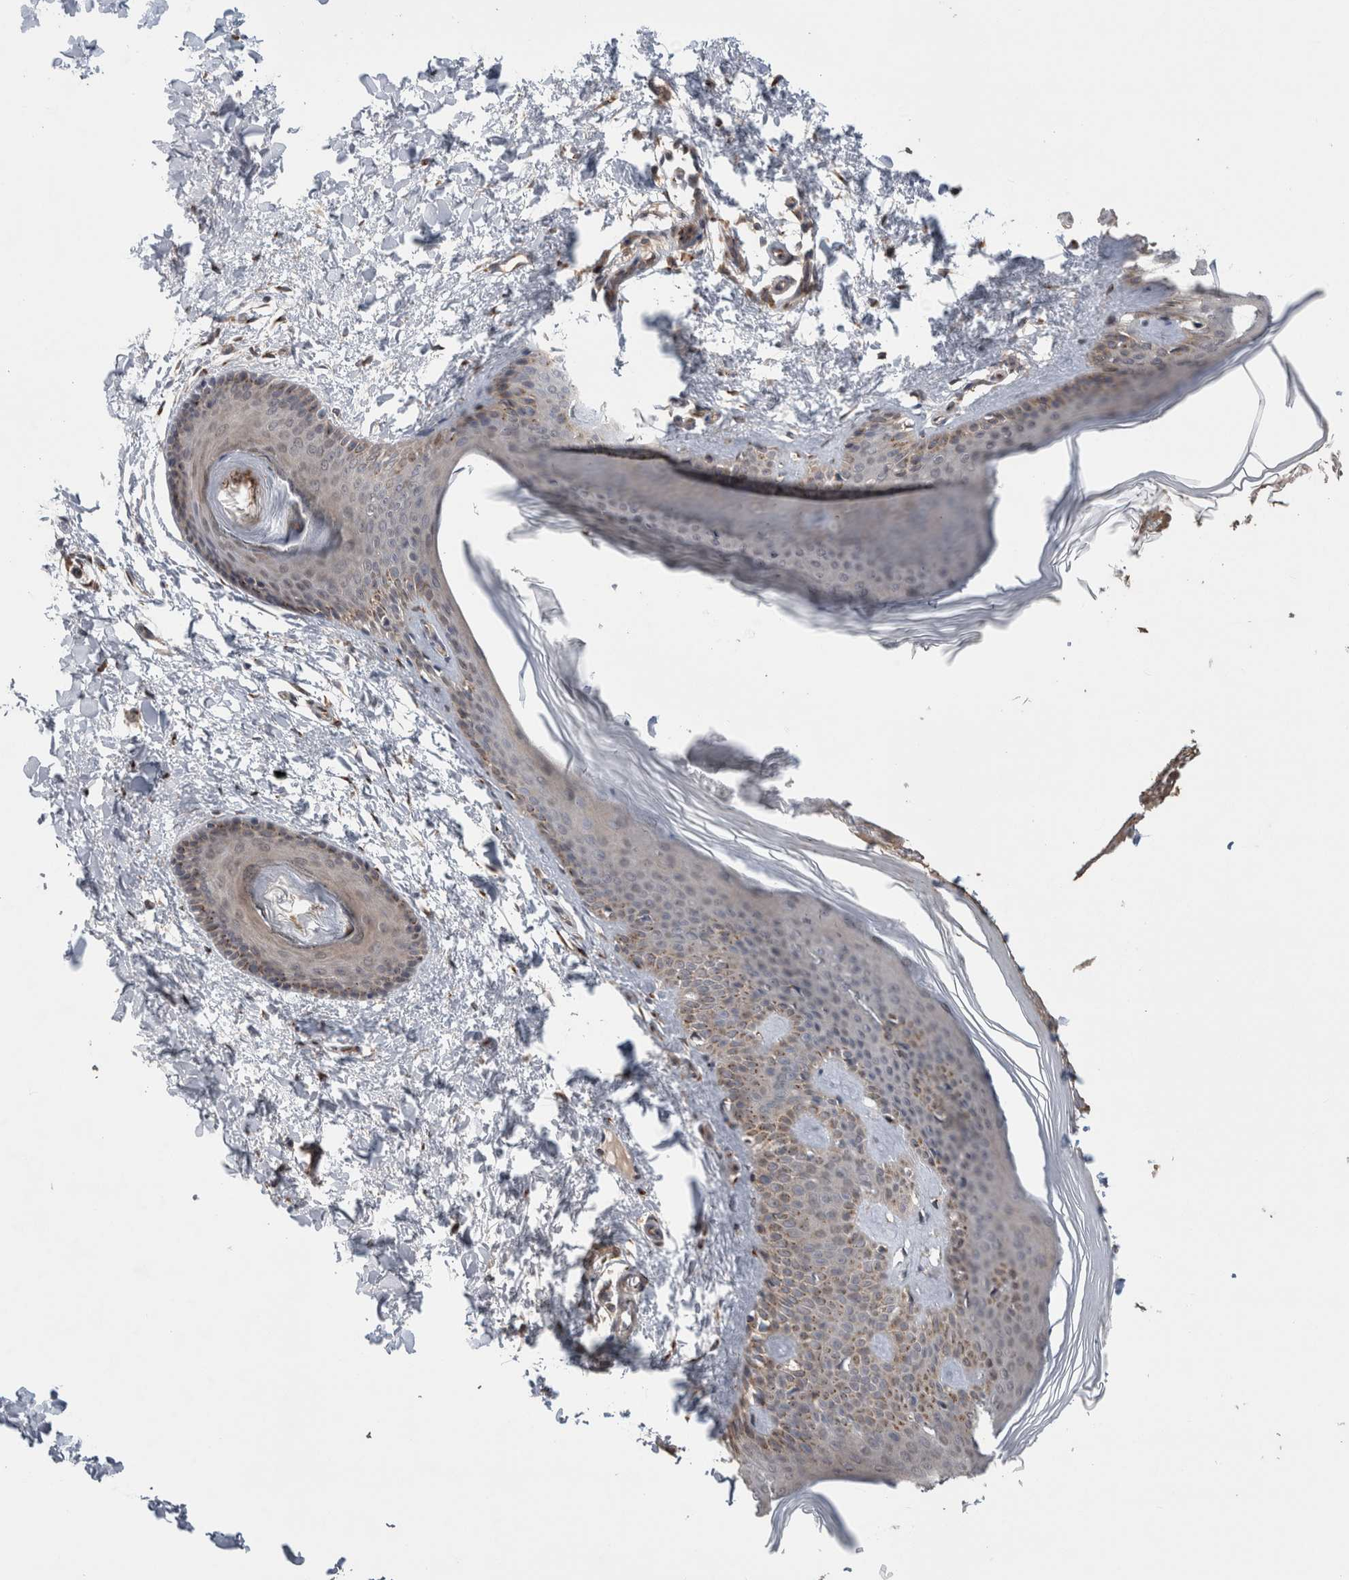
{"staining": {"intensity": "moderate", "quantity": ">75%", "location": "cytoplasmic/membranous"}, "tissue": "skin", "cell_type": "Fibroblasts", "image_type": "normal", "snomed": [{"axis": "morphology", "description": "Normal tissue, NOS"}, {"axis": "topography", "description": "Skin"}], "caption": "A medium amount of moderate cytoplasmic/membranous positivity is seen in approximately >75% of fibroblasts in unremarkable skin. The staining is performed using DAB (3,3'-diaminobenzidine) brown chromogen to label protein expression. The nuclei are counter-stained blue using hematoxylin.", "gene": "TRIM5", "patient": {"sex": "female", "age": 27}}